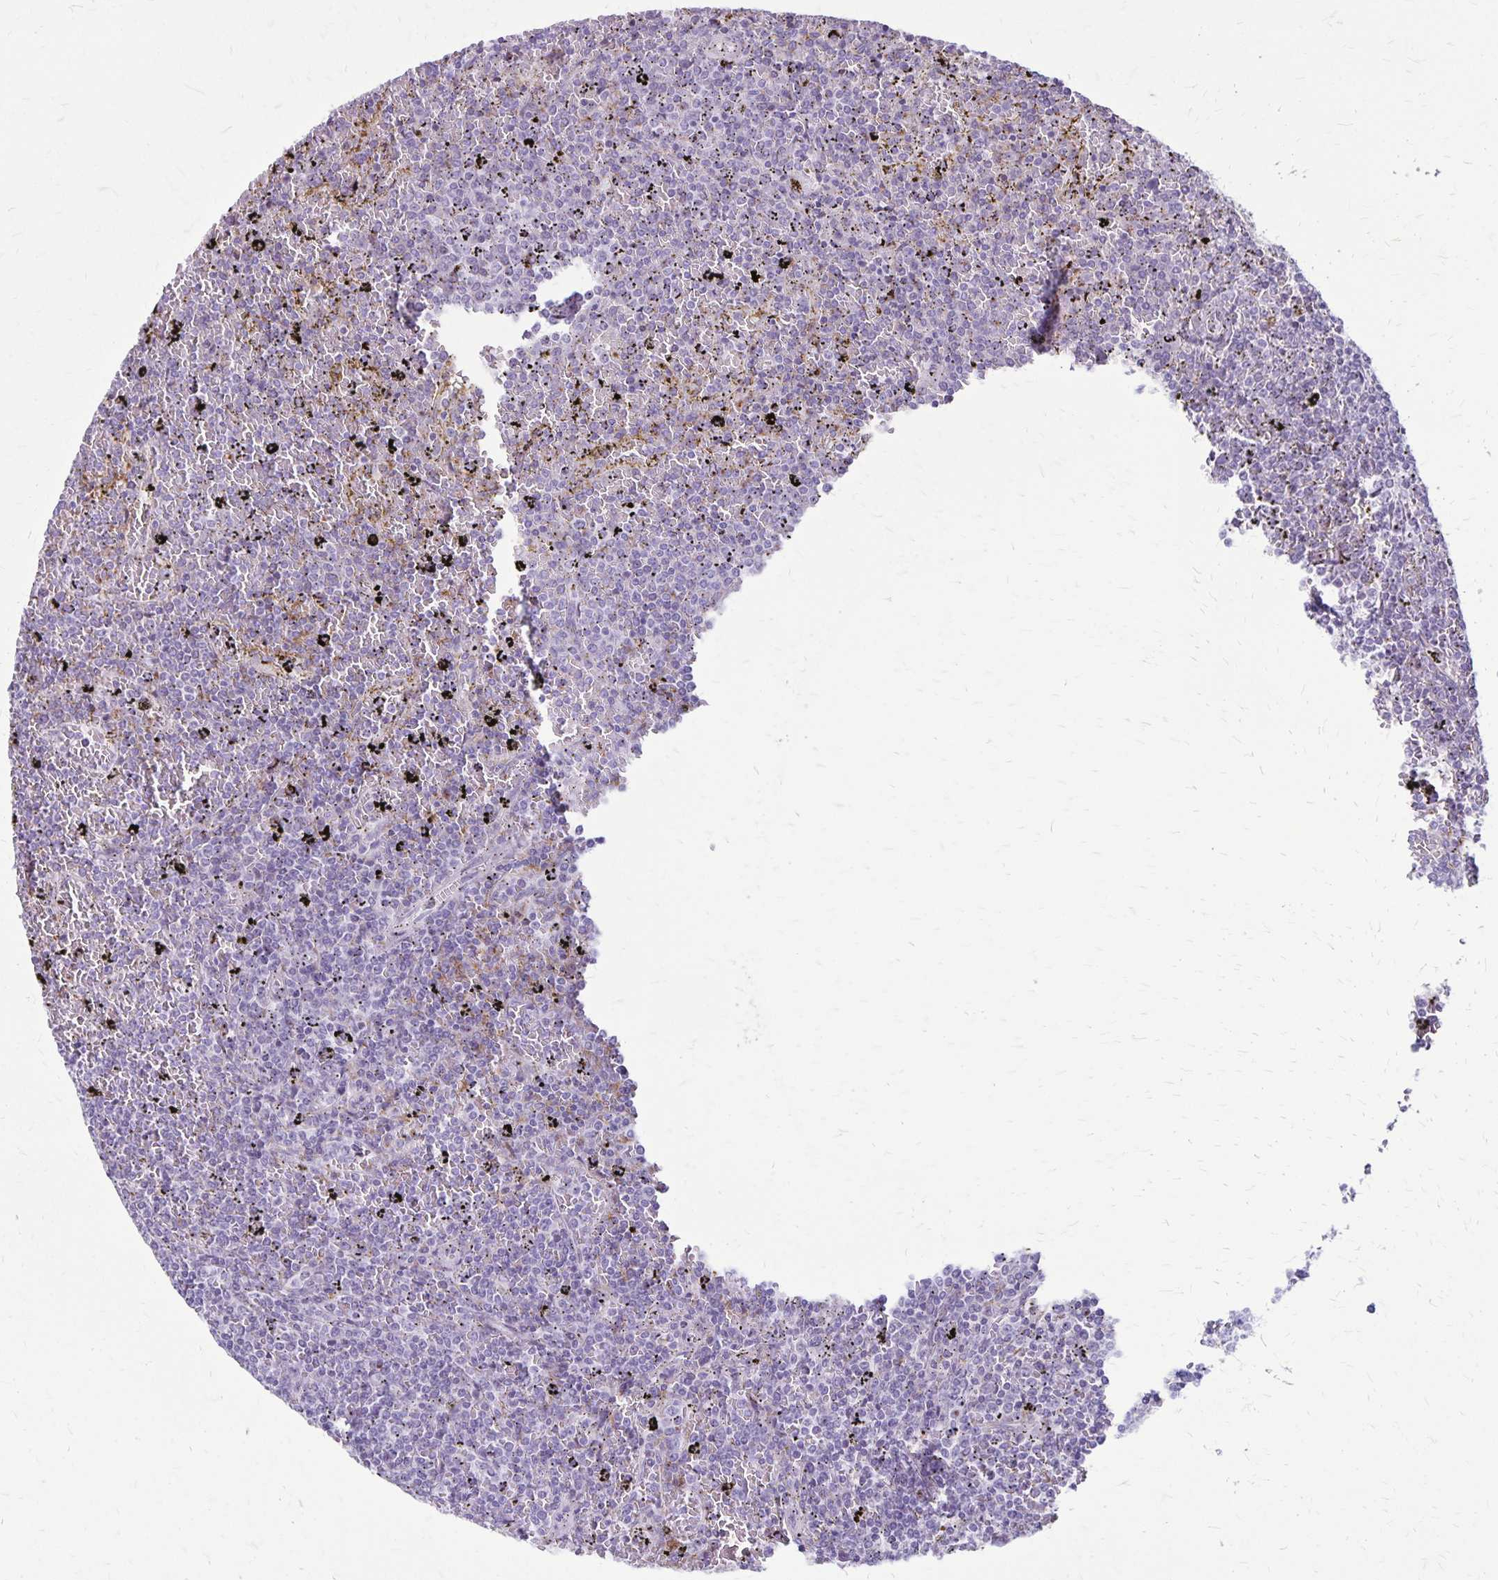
{"staining": {"intensity": "negative", "quantity": "none", "location": "none"}, "tissue": "lymphoma", "cell_type": "Tumor cells", "image_type": "cancer", "snomed": [{"axis": "morphology", "description": "Malignant lymphoma, non-Hodgkin's type, Low grade"}, {"axis": "topography", "description": "Spleen"}], "caption": "Immunohistochemistry (IHC) histopathology image of human lymphoma stained for a protein (brown), which displays no staining in tumor cells.", "gene": "GP9", "patient": {"sex": "female", "age": 77}}